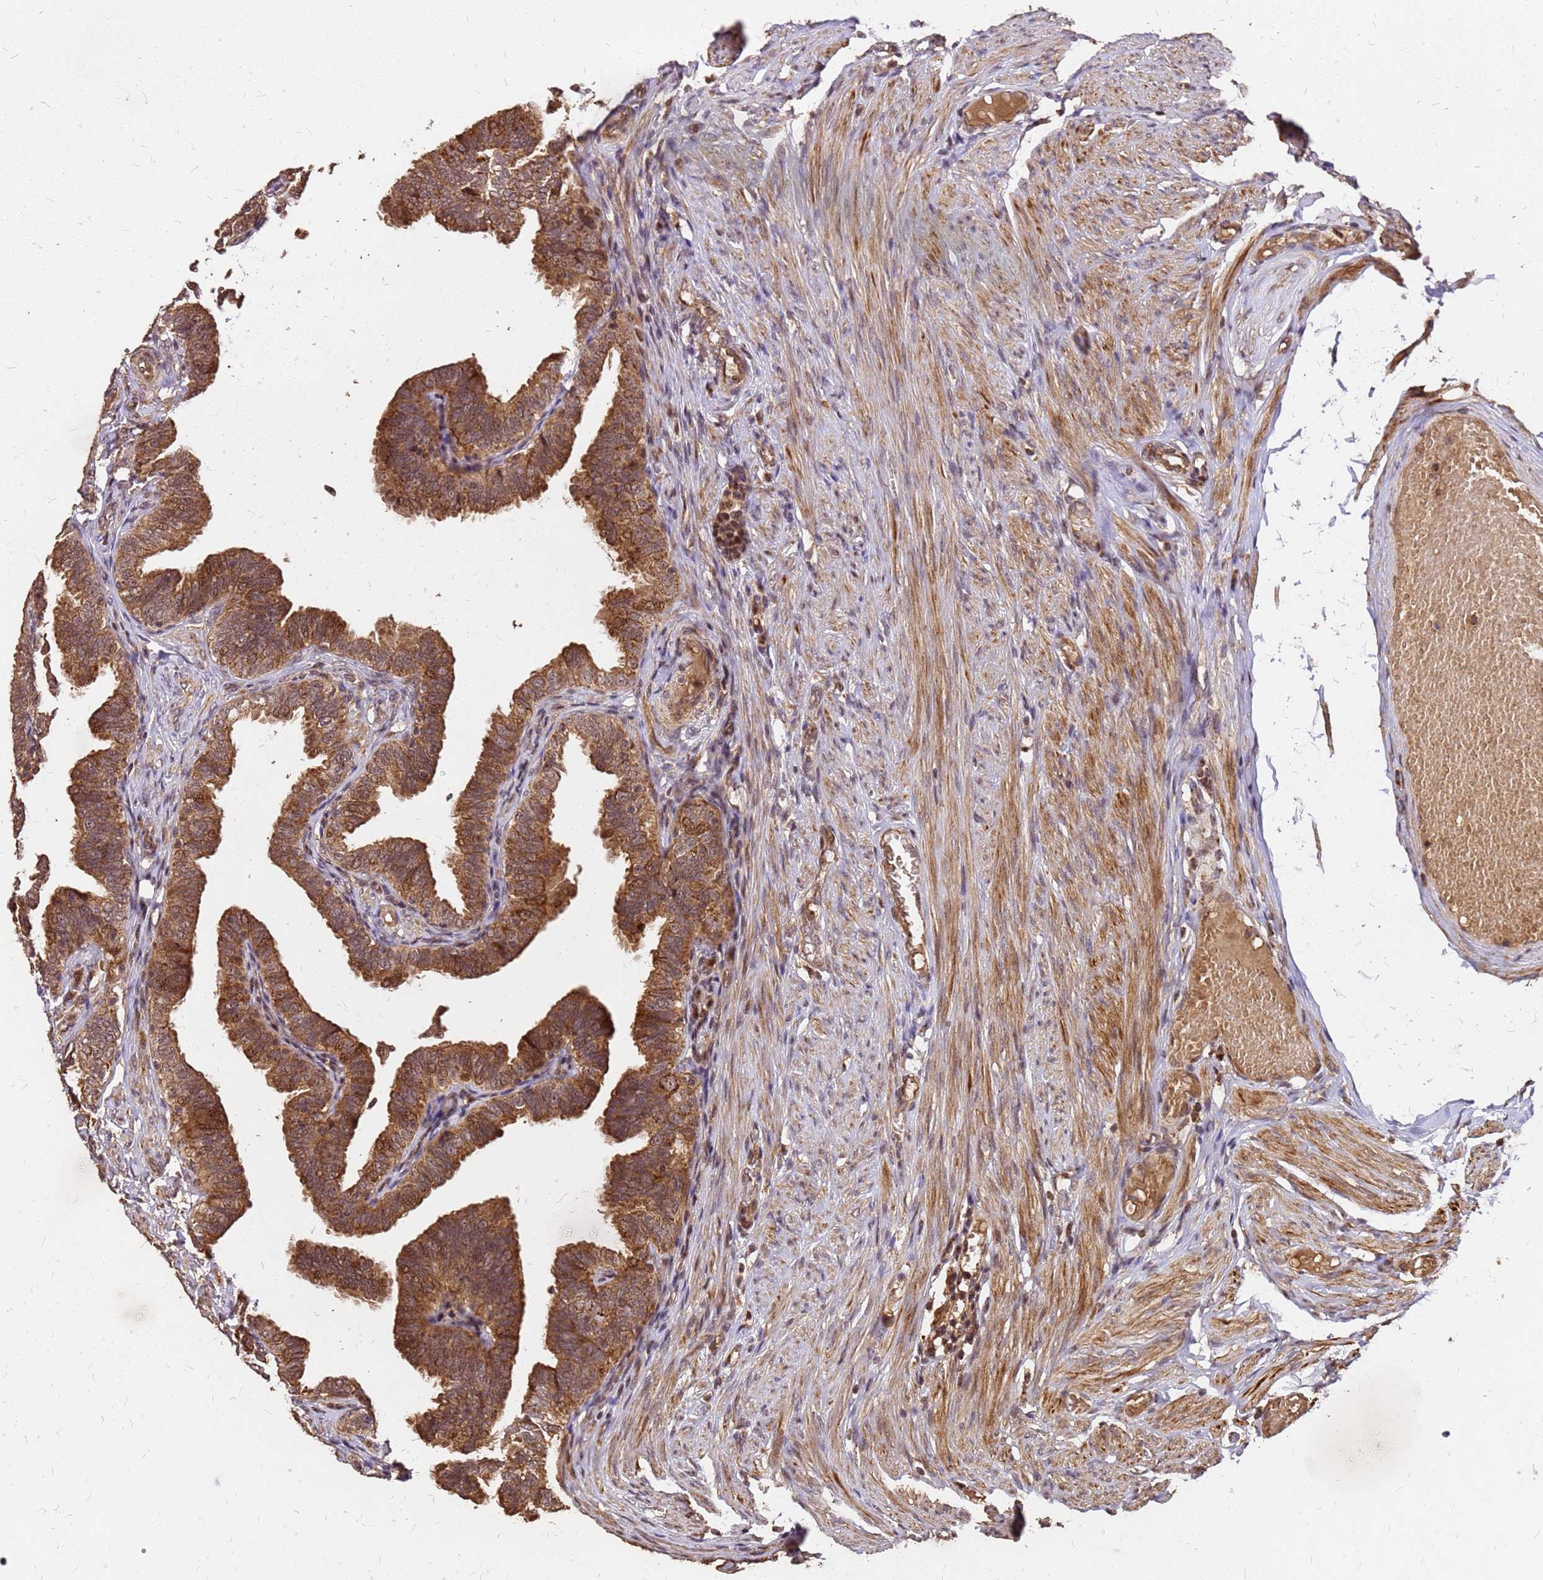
{"staining": {"intensity": "moderate", "quantity": ">75%", "location": "cytoplasmic/membranous,nuclear"}, "tissue": "fallopian tube", "cell_type": "Glandular cells", "image_type": "normal", "snomed": [{"axis": "morphology", "description": "Normal tissue, NOS"}, {"axis": "topography", "description": "Fallopian tube"}], "caption": "Protein staining by immunohistochemistry displays moderate cytoplasmic/membranous,nuclear expression in approximately >75% of glandular cells in unremarkable fallopian tube. The staining was performed using DAB (3,3'-diaminobenzidine), with brown indicating positive protein expression. Nuclei are stained blue with hematoxylin.", "gene": "GPATCH8", "patient": {"sex": "female", "age": 39}}